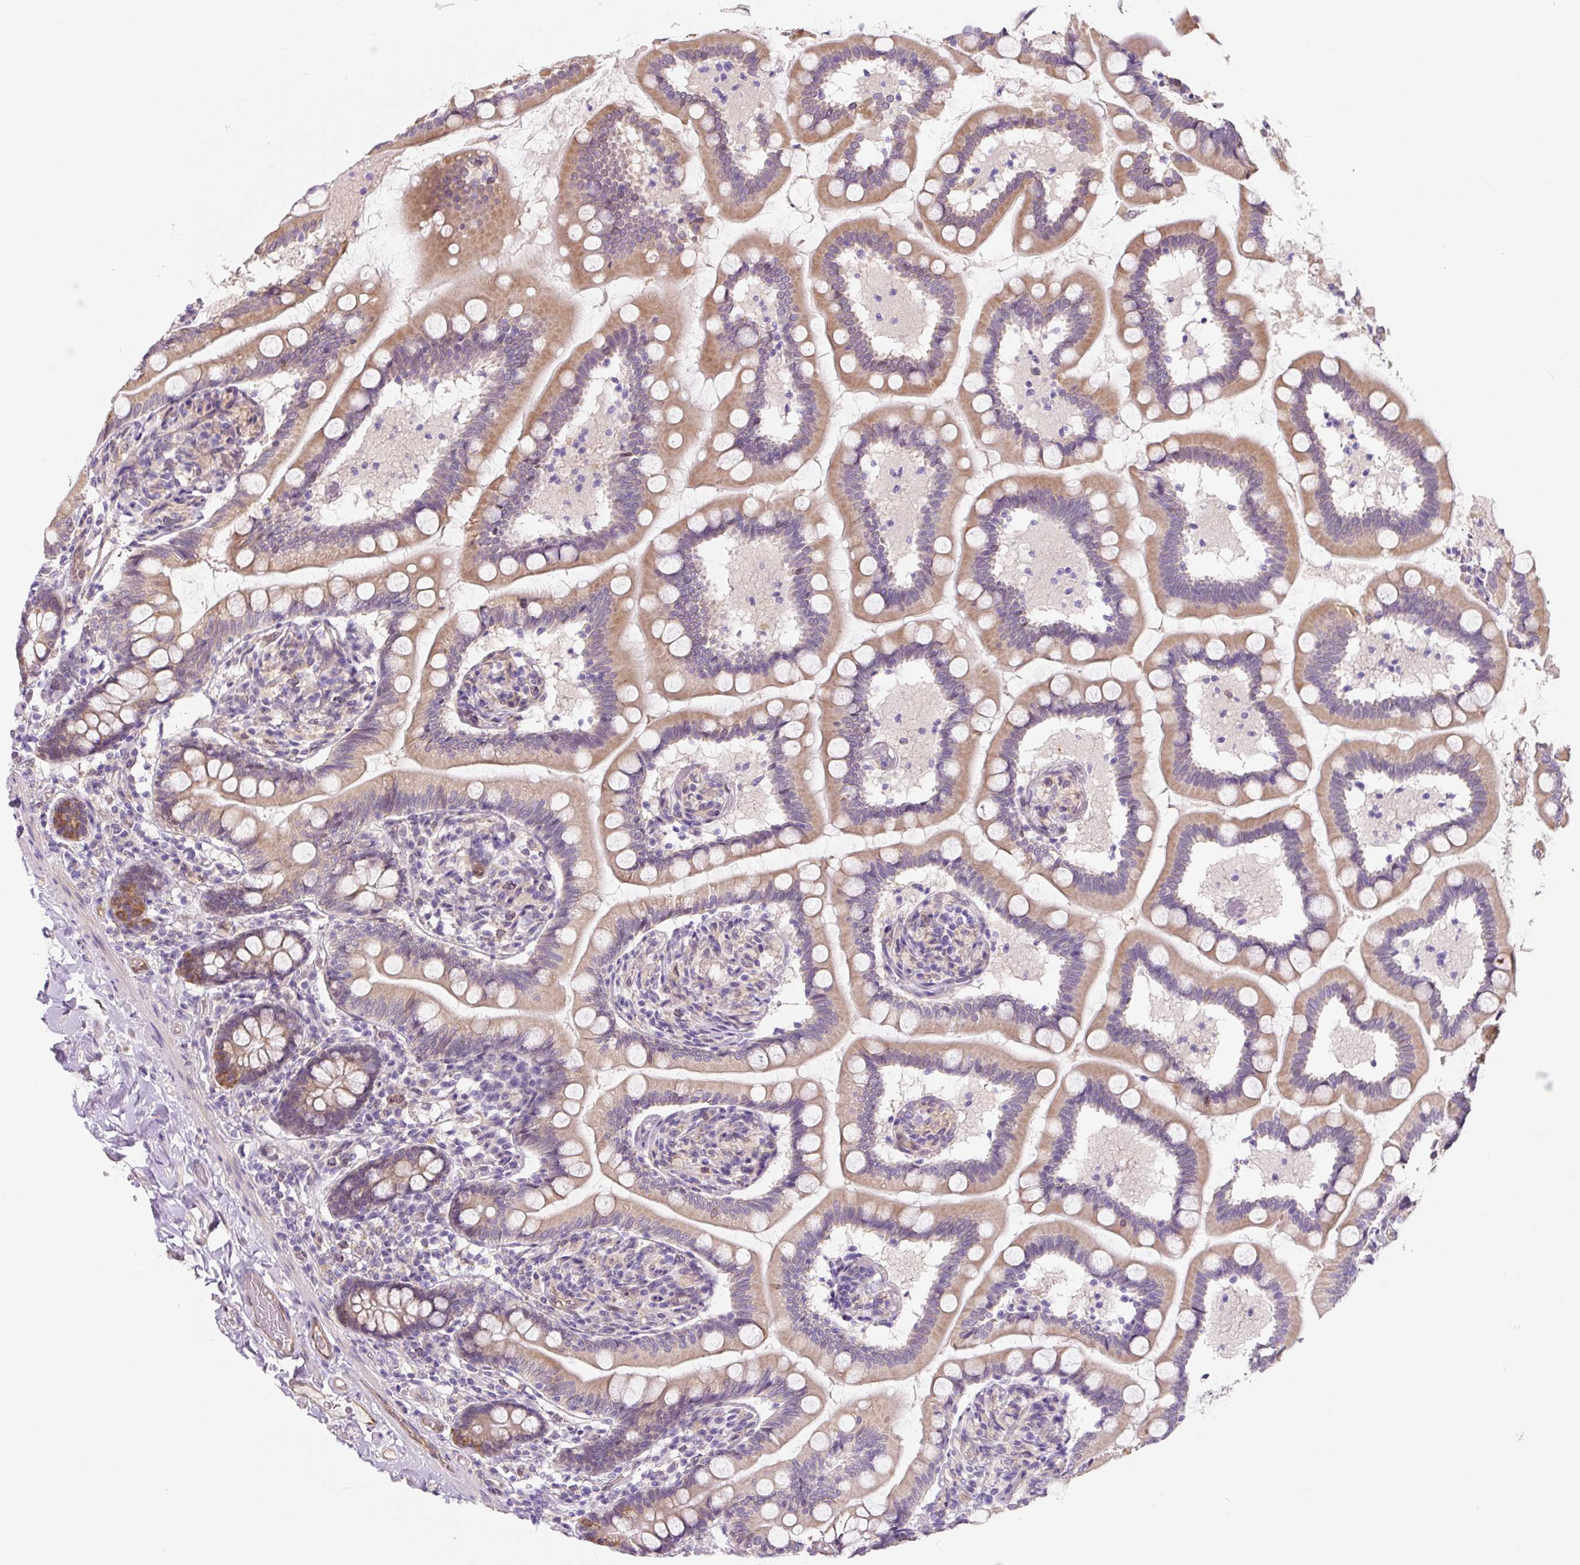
{"staining": {"intensity": "moderate", "quantity": ">75%", "location": "cytoplasmic/membranous"}, "tissue": "small intestine", "cell_type": "Glandular cells", "image_type": "normal", "snomed": [{"axis": "morphology", "description": "Normal tissue, NOS"}, {"axis": "topography", "description": "Small intestine"}], "caption": "High-power microscopy captured an immunohistochemistry photomicrograph of unremarkable small intestine, revealing moderate cytoplasmic/membranous staining in about >75% of glandular cells. (Brightfield microscopy of DAB IHC at high magnification).", "gene": "ASRGL1", "patient": {"sex": "female", "age": 64}}